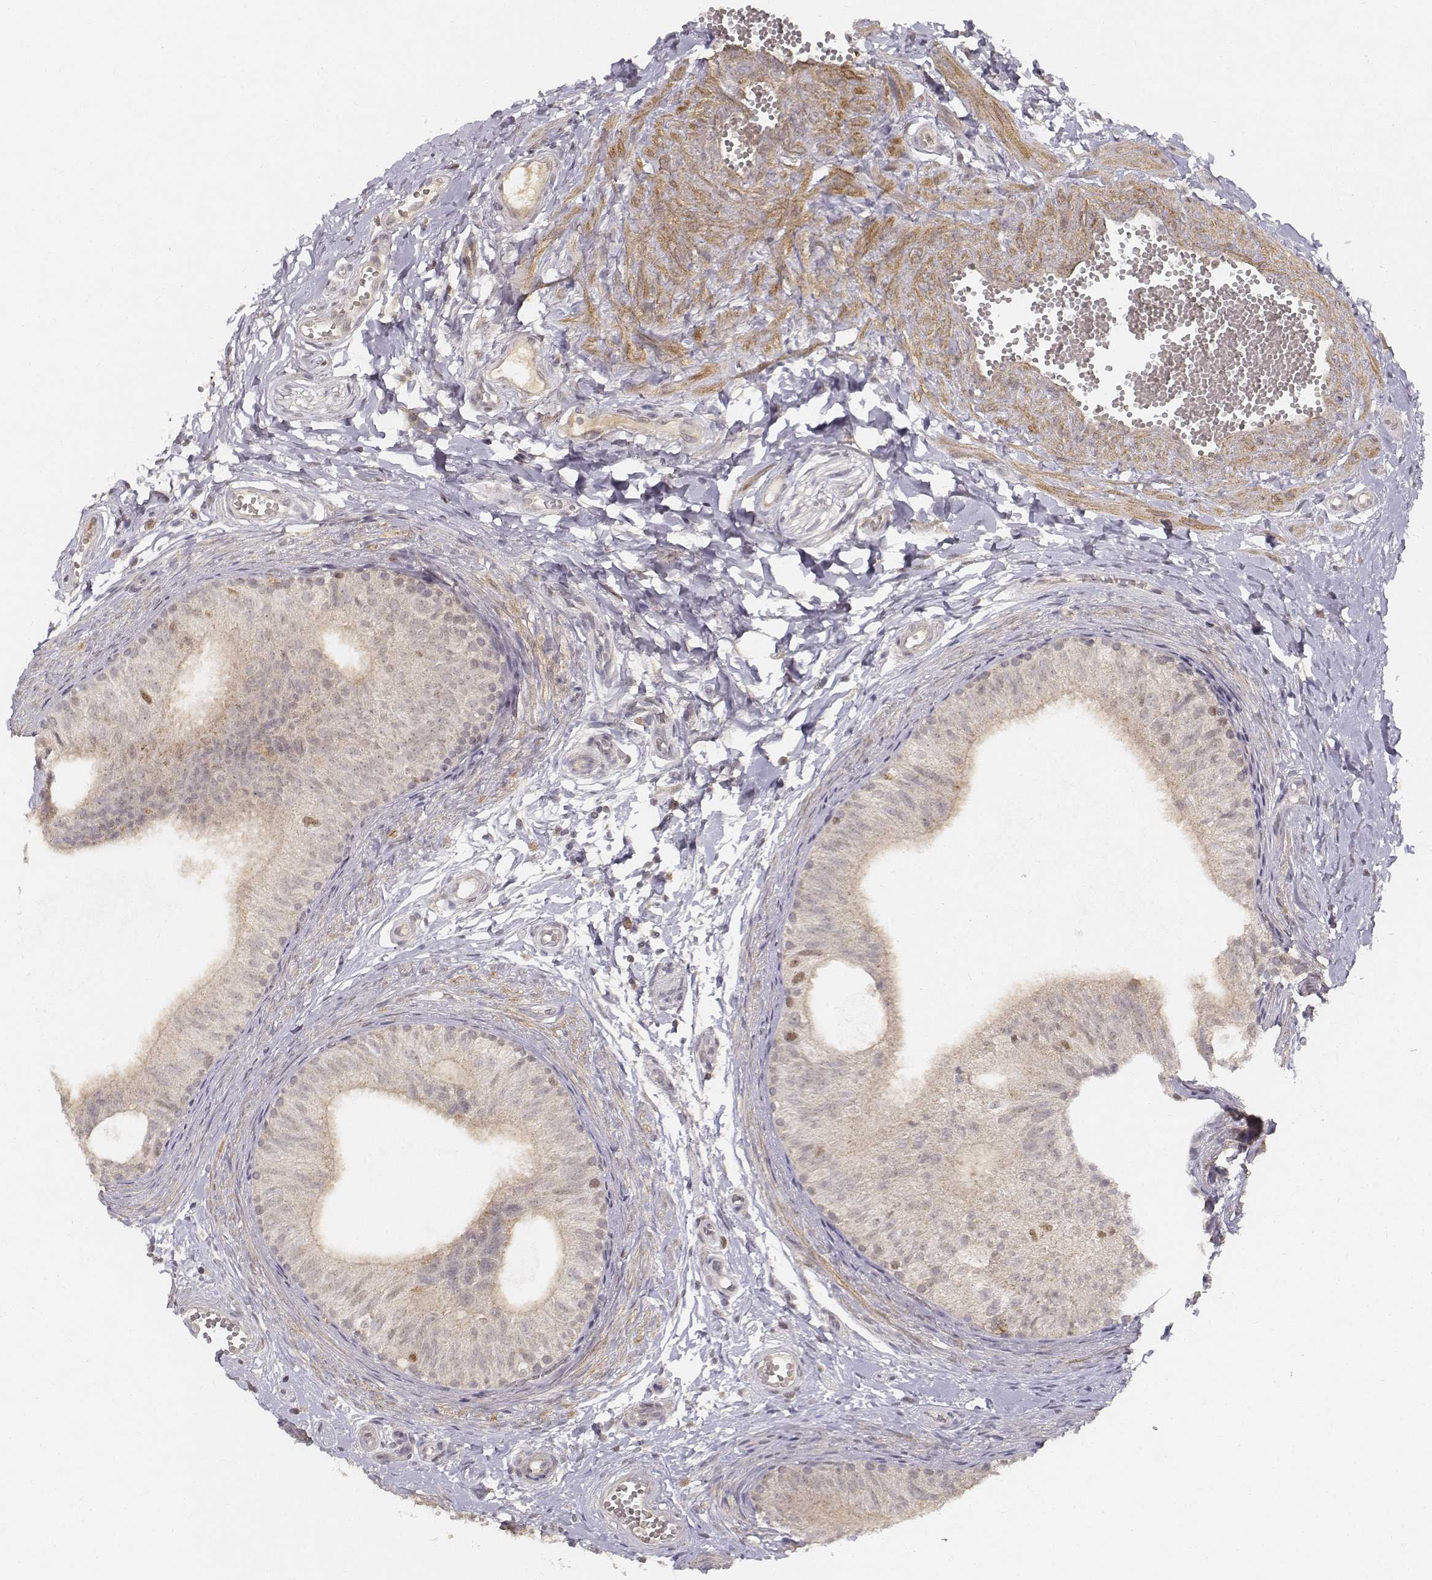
{"staining": {"intensity": "moderate", "quantity": "<25%", "location": "nuclear"}, "tissue": "epididymis", "cell_type": "Glandular cells", "image_type": "normal", "snomed": [{"axis": "morphology", "description": "Normal tissue, NOS"}, {"axis": "topography", "description": "Epididymis"}], "caption": "The image demonstrates staining of benign epididymis, revealing moderate nuclear protein positivity (brown color) within glandular cells.", "gene": "FANCD2", "patient": {"sex": "male", "age": 22}}